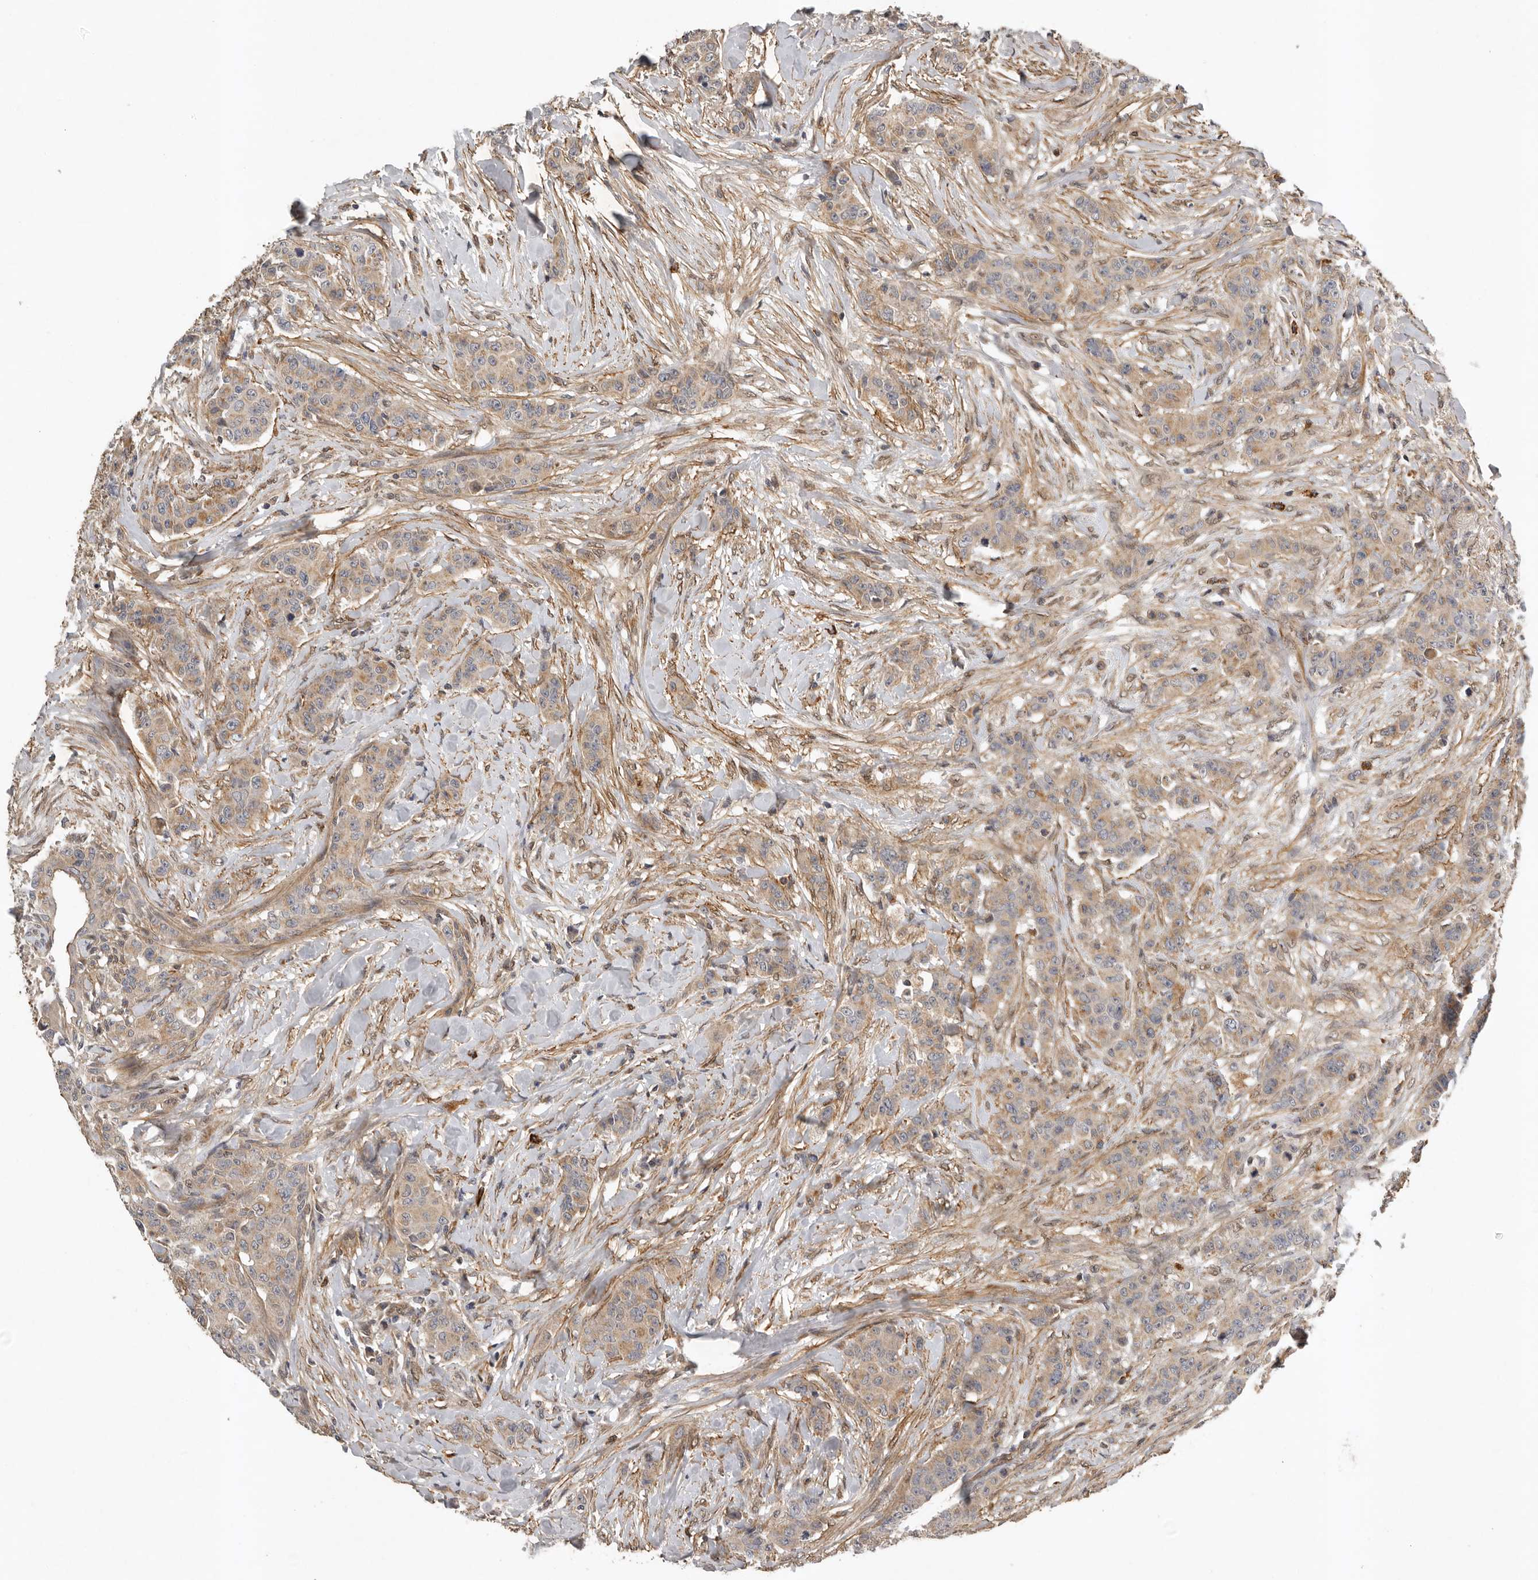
{"staining": {"intensity": "weak", "quantity": ">75%", "location": "cytoplasmic/membranous"}, "tissue": "breast cancer", "cell_type": "Tumor cells", "image_type": "cancer", "snomed": [{"axis": "morphology", "description": "Duct carcinoma"}, {"axis": "topography", "description": "Breast"}], "caption": "Immunohistochemical staining of human breast cancer reveals low levels of weak cytoplasmic/membranous protein positivity in about >75% of tumor cells. The protein is stained brown, and the nuclei are stained in blue (DAB (3,3'-diaminobenzidine) IHC with brightfield microscopy, high magnification).", "gene": "RNF157", "patient": {"sex": "female", "age": 40}}